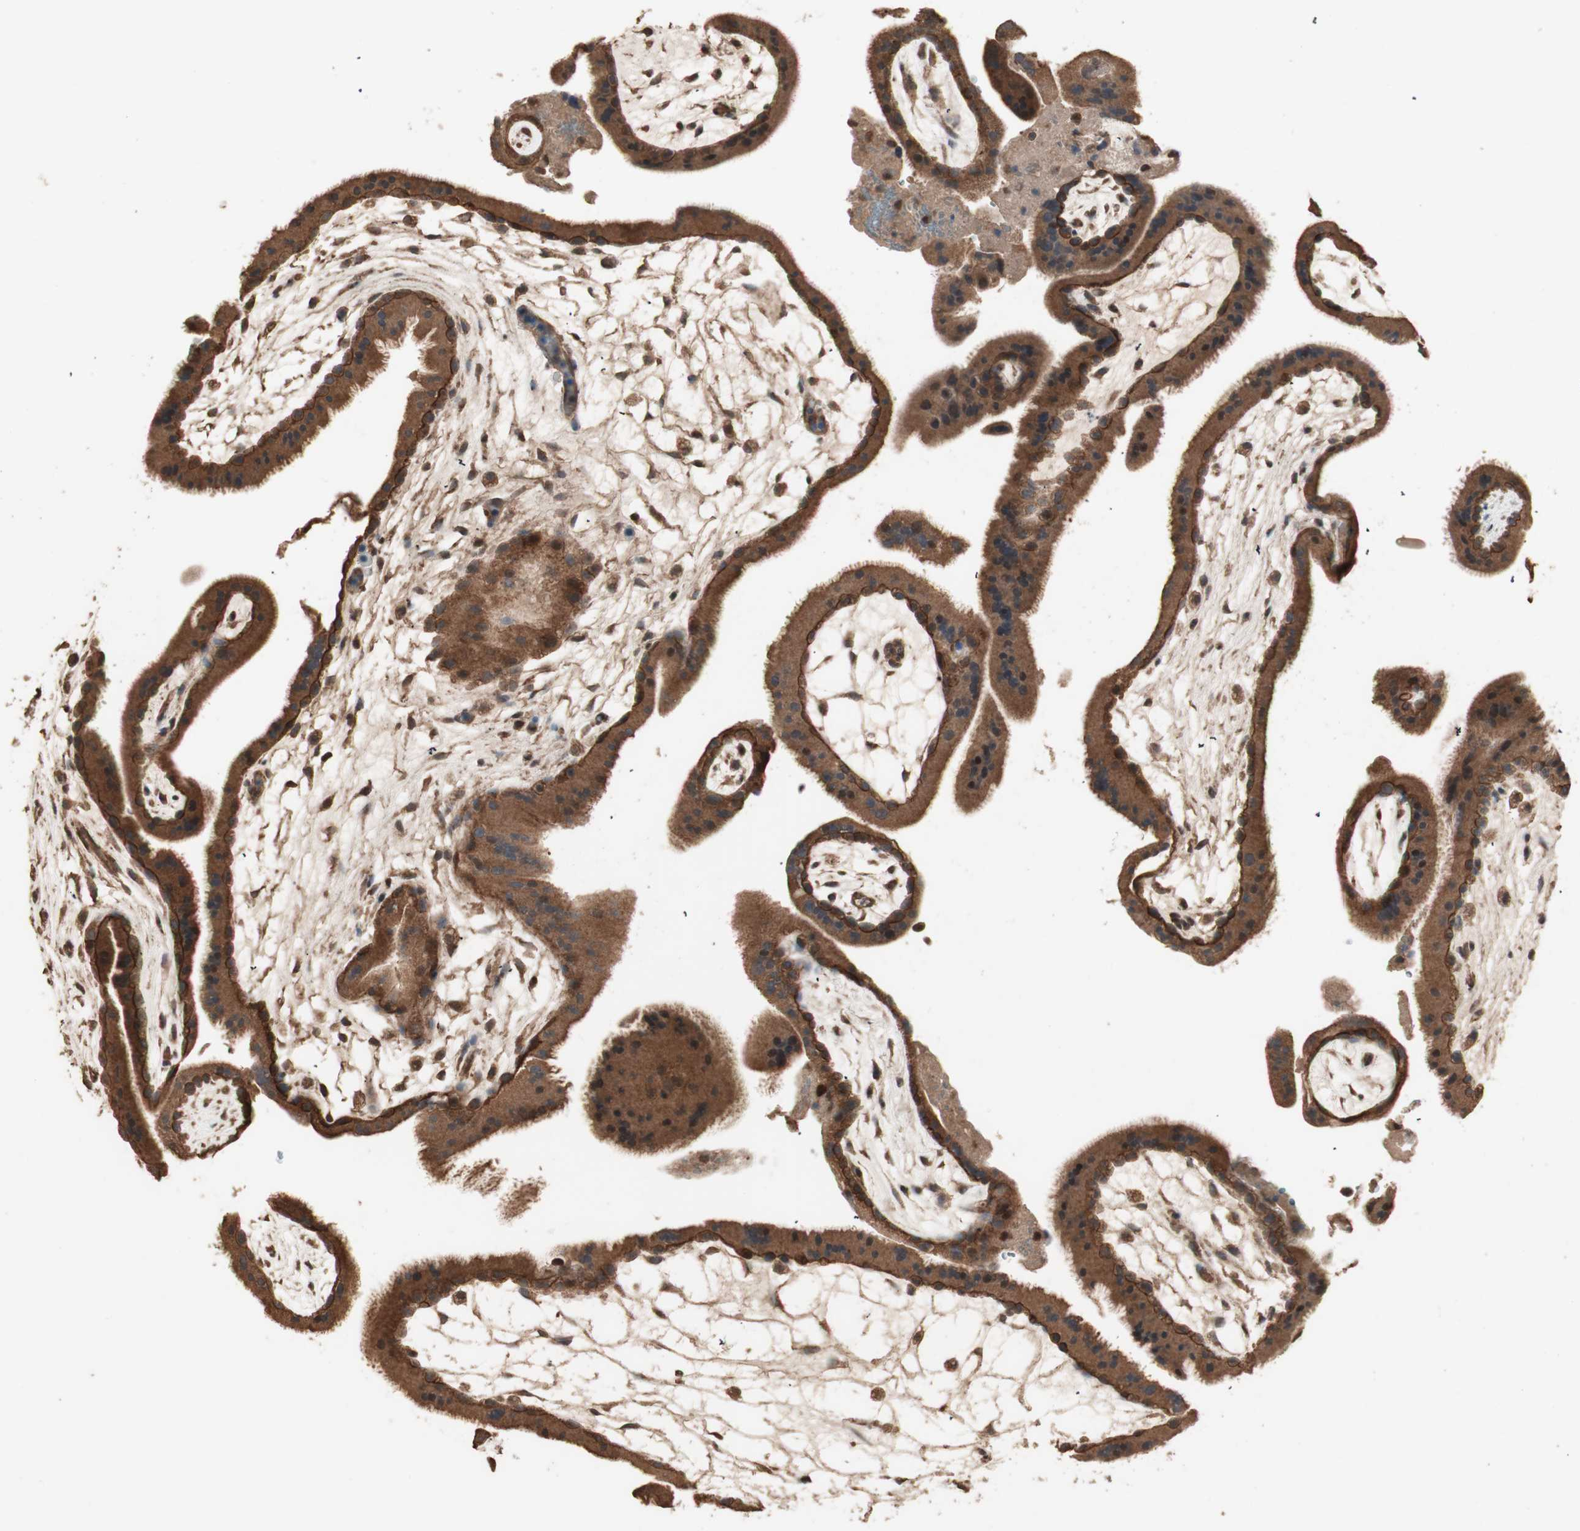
{"staining": {"intensity": "strong", "quantity": ">75%", "location": "cytoplasmic/membranous,nuclear"}, "tissue": "placenta", "cell_type": "Decidual cells", "image_type": "normal", "snomed": [{"axis": "morphology", "description": "Normal tissue, NOS"}, {"axis": "topography", "description": "Placenta"}], "caption": "Decidual cells reveal high levels of strong cytoplasmic/membranous,nuclear positivity in about >75% of cells in unremarkable placenta.", "gene": "USP20", "patient": {"sex": "female", "age": 19}}